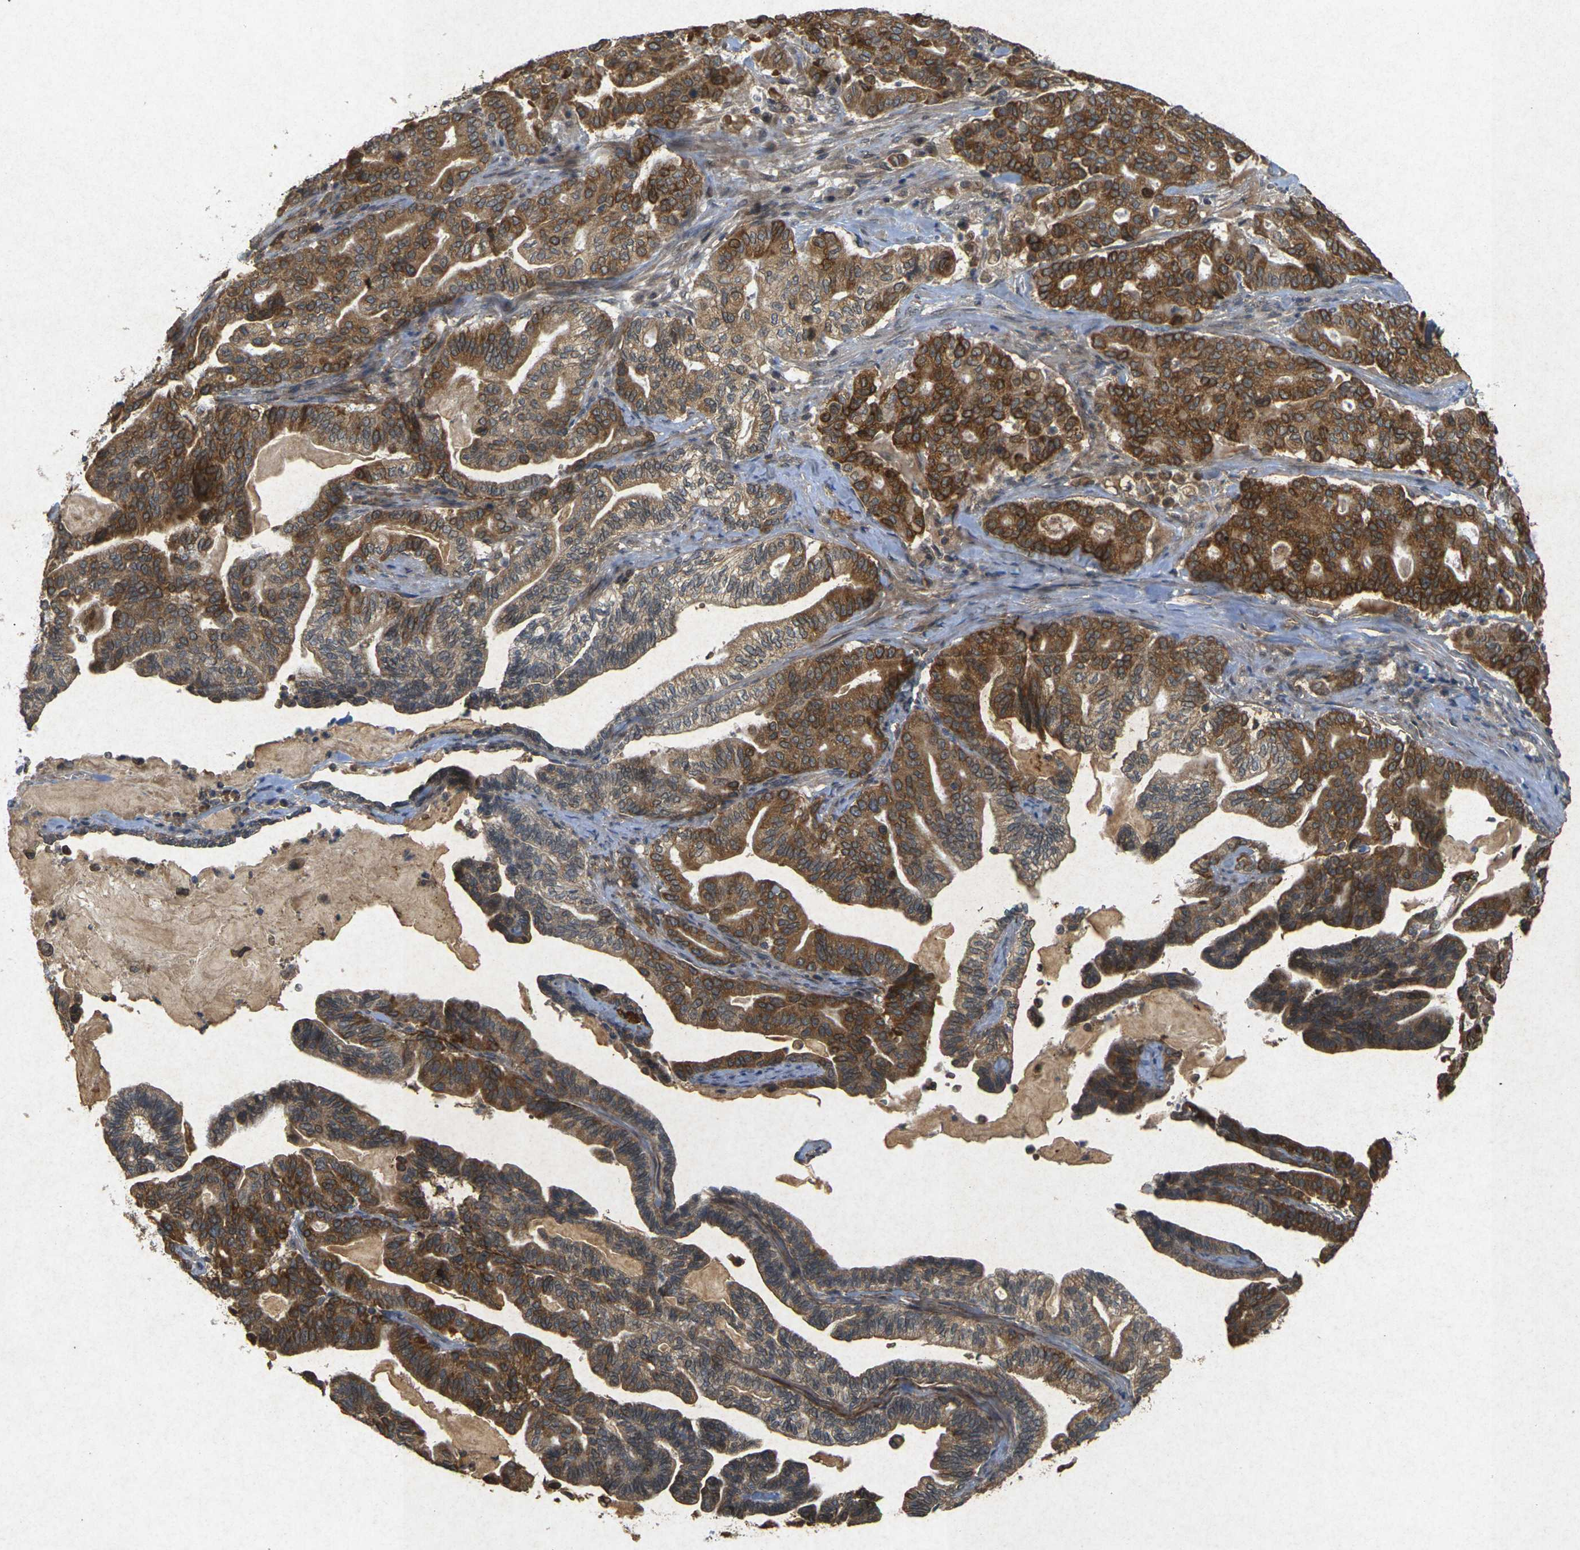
{"staining": {"intensity": "strong", "quantity": ">75%", "location": "cytoplasmic/membranous"}, "tissue": "pancreatic cancer", "cell_type": "Tumor cells", "image_type": "cancer", "snomed": [{"axis": "morphology", "description": "Adenocarcinoma, NOS"}, {"axis": "topography", "description": "Pancreas"}], "caption": "Immunohistochemical staining of human pancreatic cancer (adenocarcinoma) displays strong cytoplasmic/membranous protein expression in about >75% of tumor cells.", "gene": "ERN1", "patient": {"sex": "male", "age": 63}}